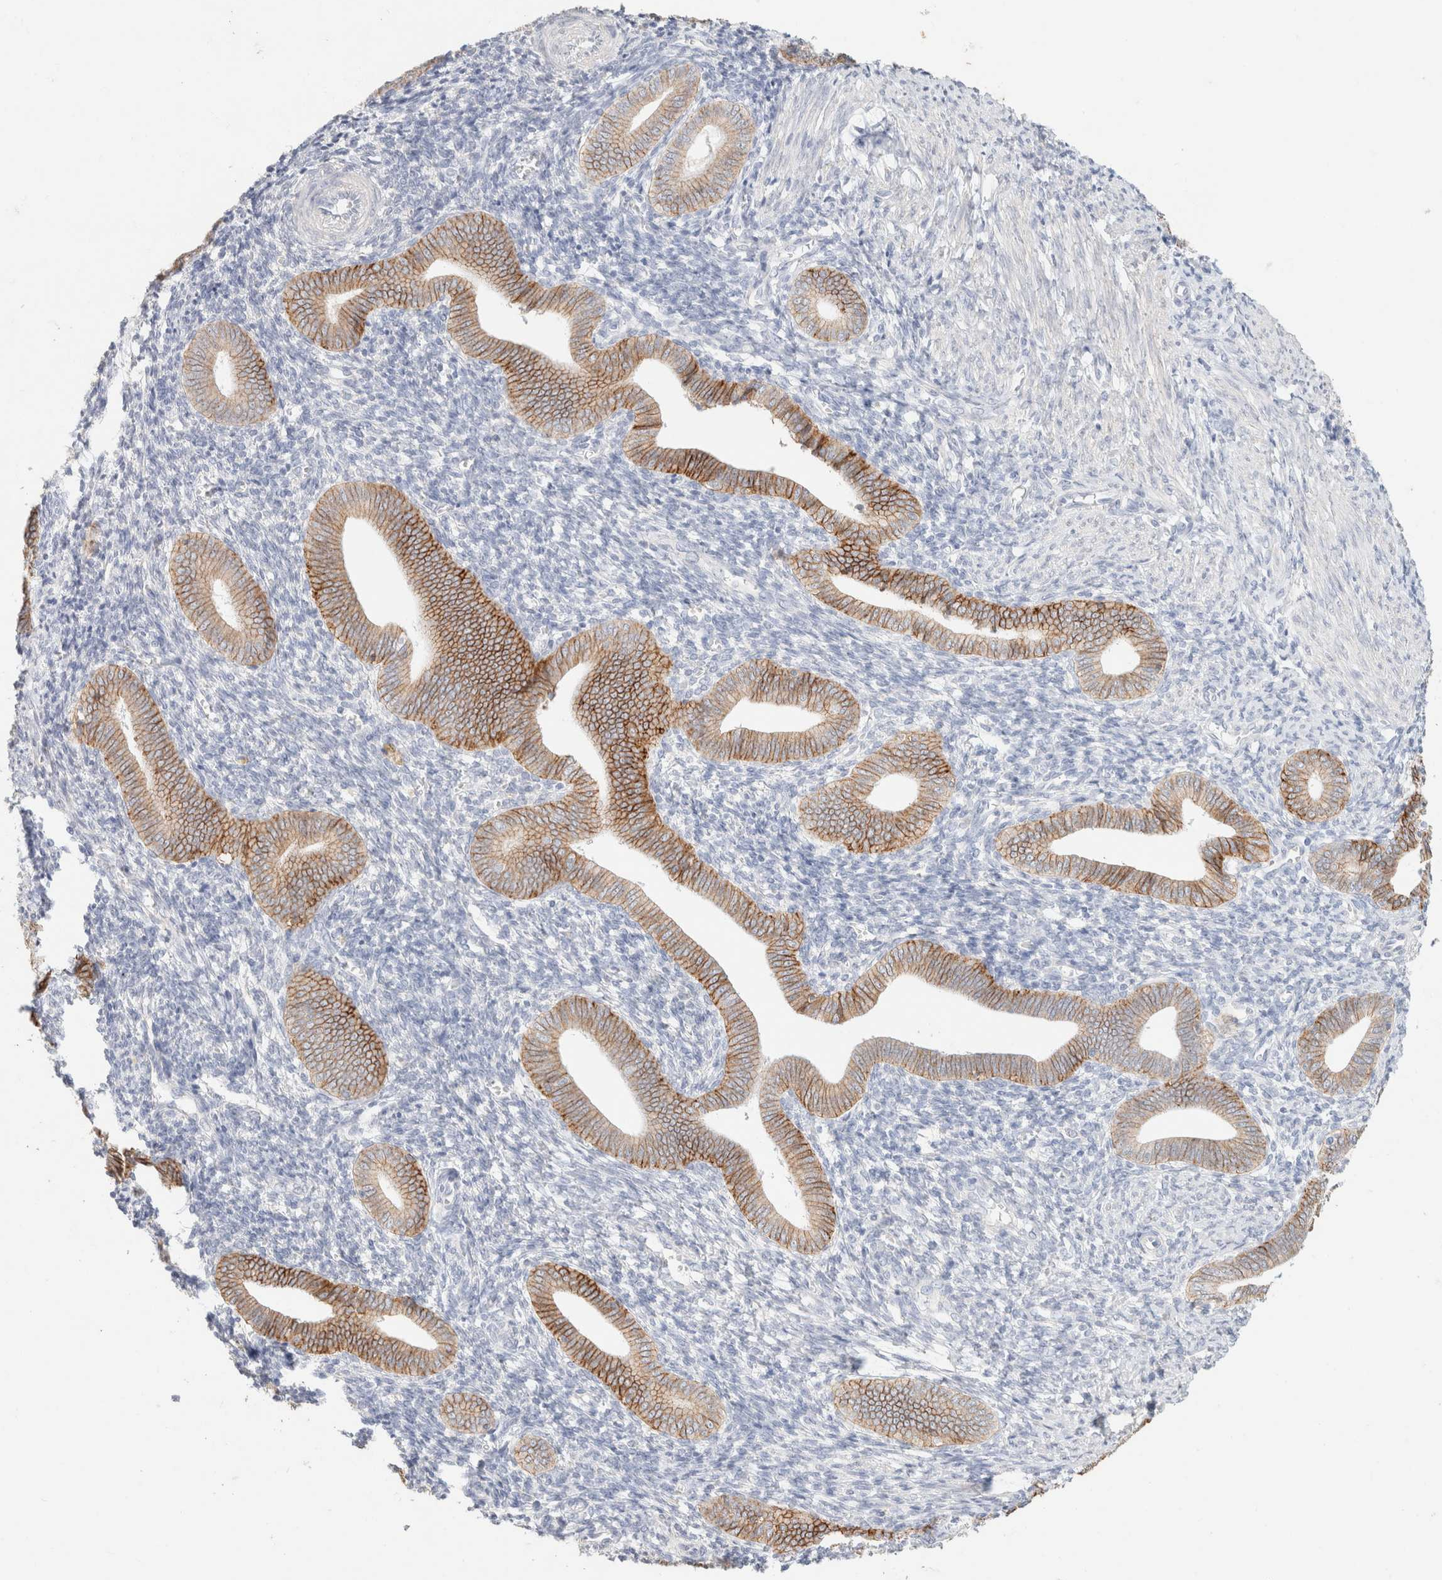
{"staining": {"intensity": "negative", "quantity": "none", "location": "none"}, "tissue": "endometrium", "cell_type": "Cells in endometrial stroma", "image_type": "normal", "snomed": [{"axis": "morphology", "description": "Normal tissue, NOS"}, {"axis": "topography", "description": "Uterus"}, {"axis": "topography", "description": "Endometrium"}], "caption": "Image shows no significant protein positivity in cells in endometrial stroma of unremarkable endometrium. (Stains: DAB (3,3'-diaminobenzidine) IHC with hematoxylin counter stain, Microscopy: brightfield microscopy at high magnification).", "gene": "CA12", "patient": {"sex": "female", "age": 33}}